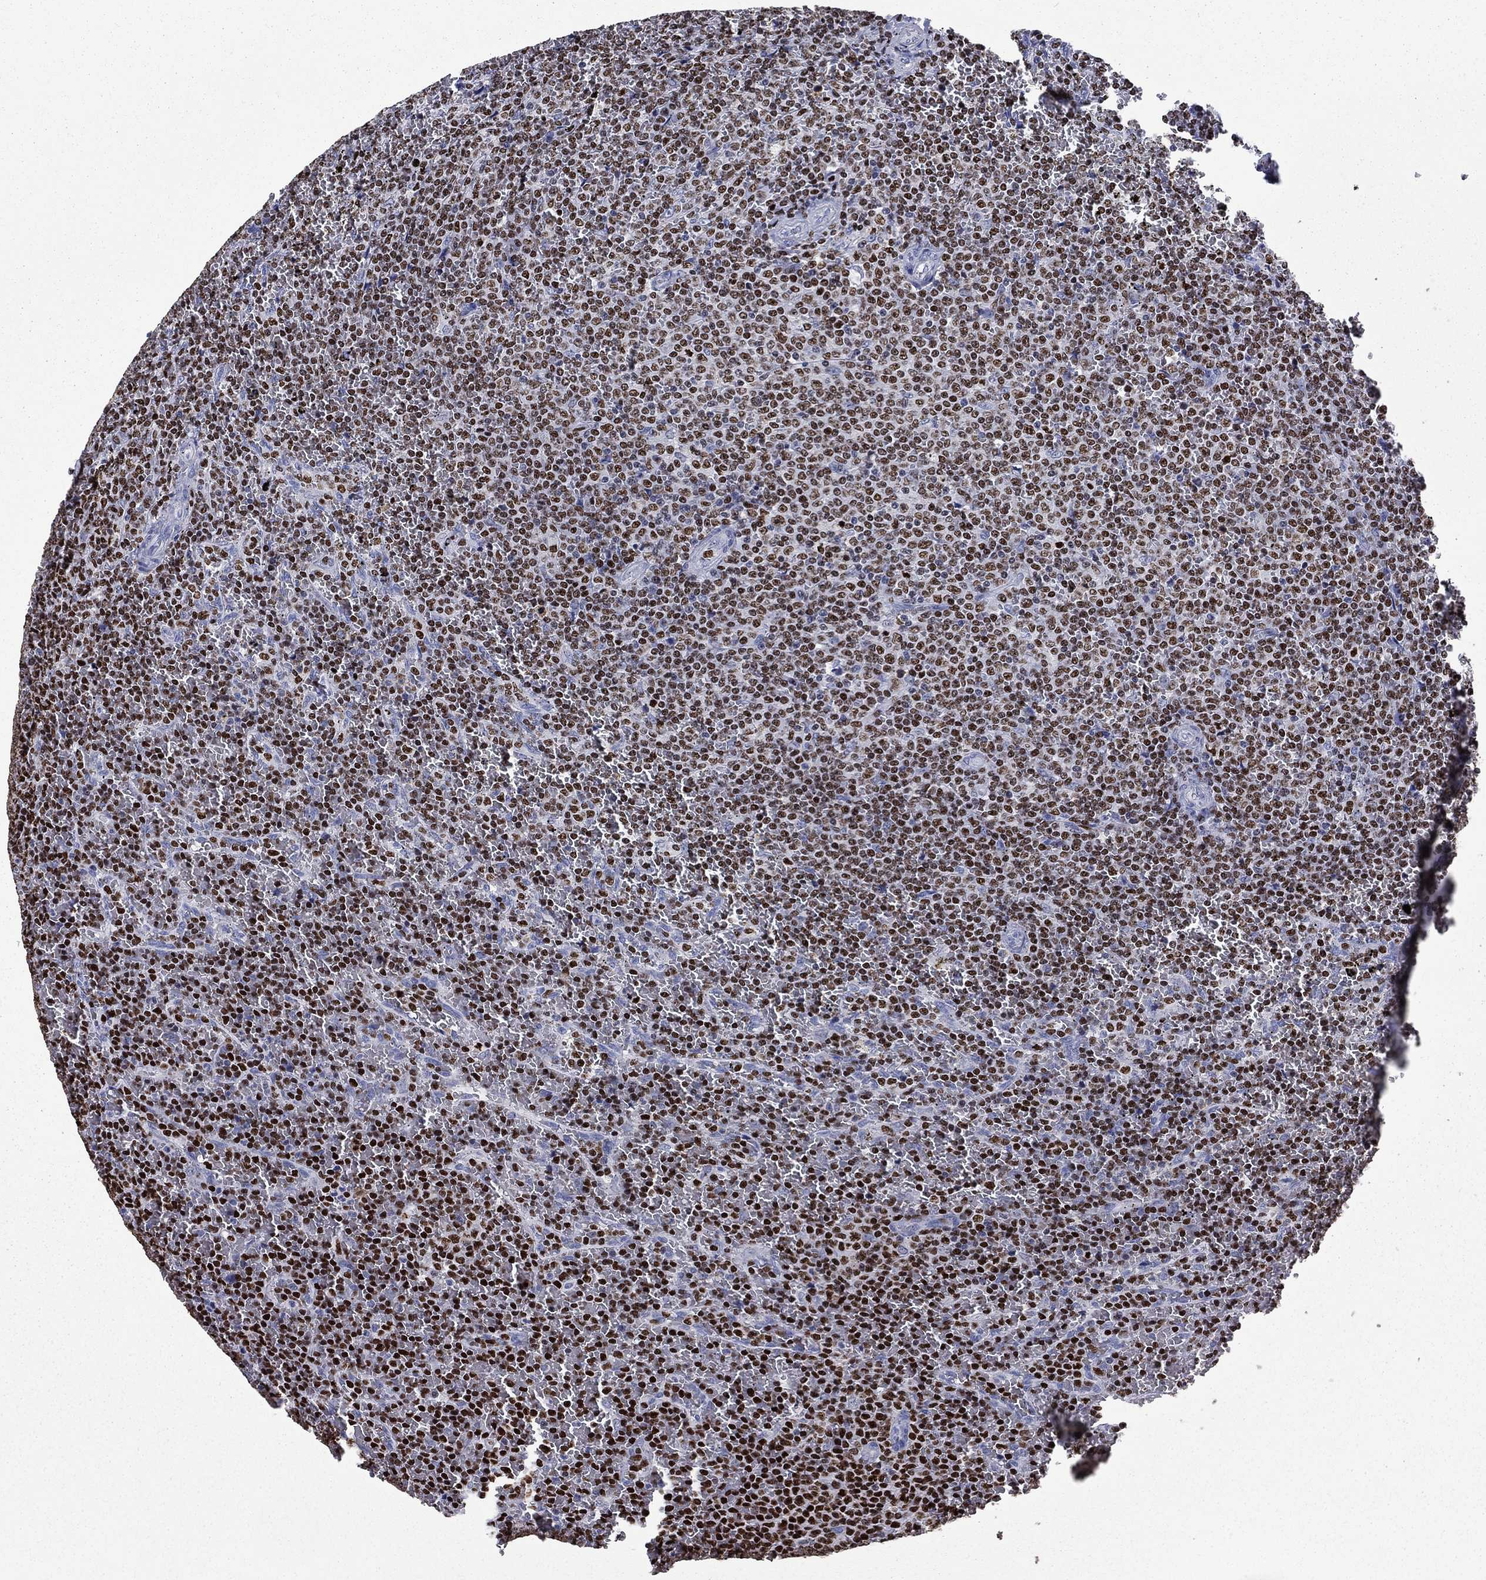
{"staining": {"intensity": "strong", "quantity": ">75%", "location": "nuclear"}, "tissue": "lymphoma", "cell_type": "Tumor cells", "image_type": "cancer", "snomed": [{"axis": "morphology", "description": "Malignant lymphoma, non-Hodgkin's type, Low grade"}, {"axis": "topography", "description": "Spleen"}], "caption": "About >75% of tumor cells in human malignant lymphoma, non-Hodgkin's type (low-grade) show strong nuclear protein expression as visualized by brown immunohistochemical staining.", "gene": "IKZF3", "patient": {"sex": "female", "age": 77}}